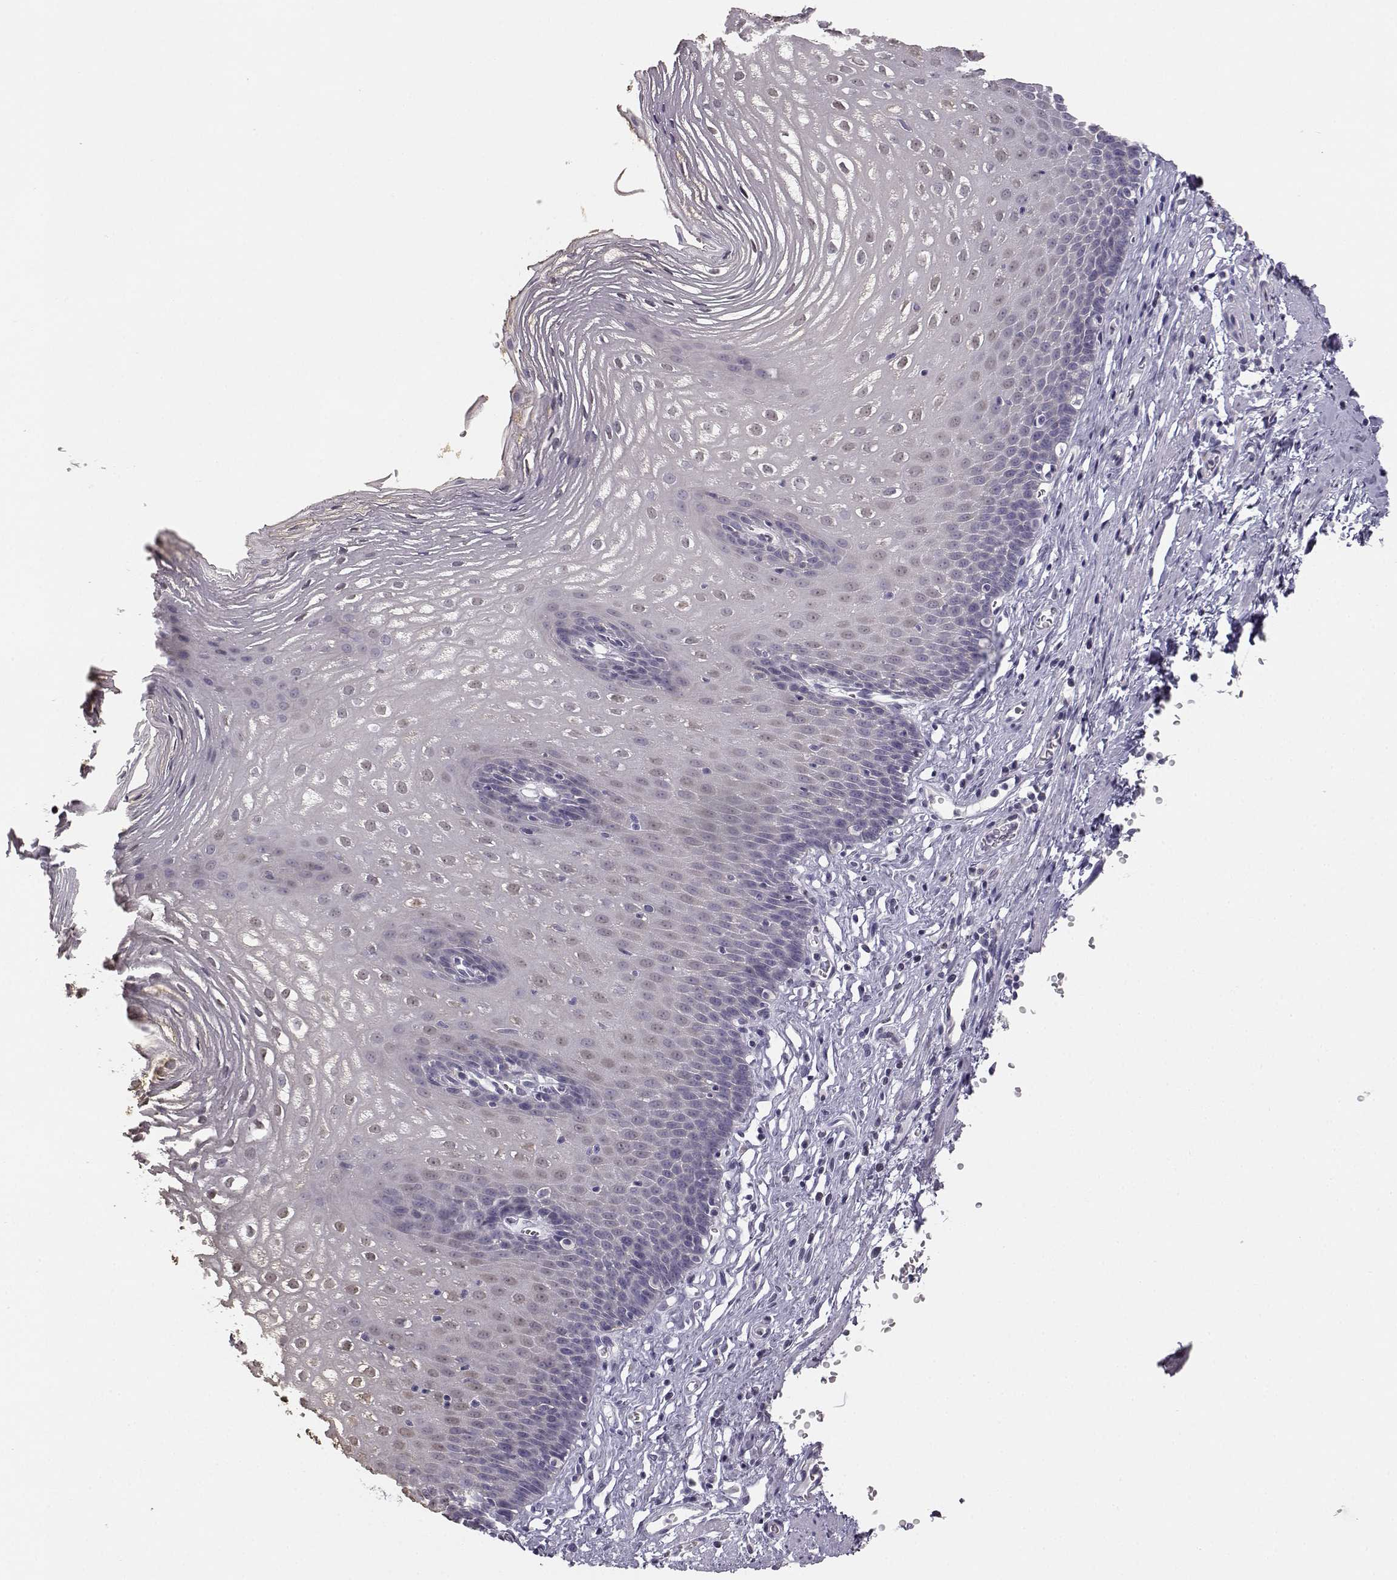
{"staining": {"intensity": "negative", "quantity": "none", "location": "none"}, "tissue": "esophagus", "cell_type": "Squamous epithelial cells", "image_type": "normal", "snomed": [{"axis": "morphology", "description": "Normal tissue, NOS"}, {"axis": "topography", "description": "Esophagus"}], "caption": "Human esophagus stained for a protein using immunohistochemistry (IHC) reveals no positivity in squamous epithelial cells.", "gene": "MYCBPAP", "patient": {"sex": "male", "age": 72}}